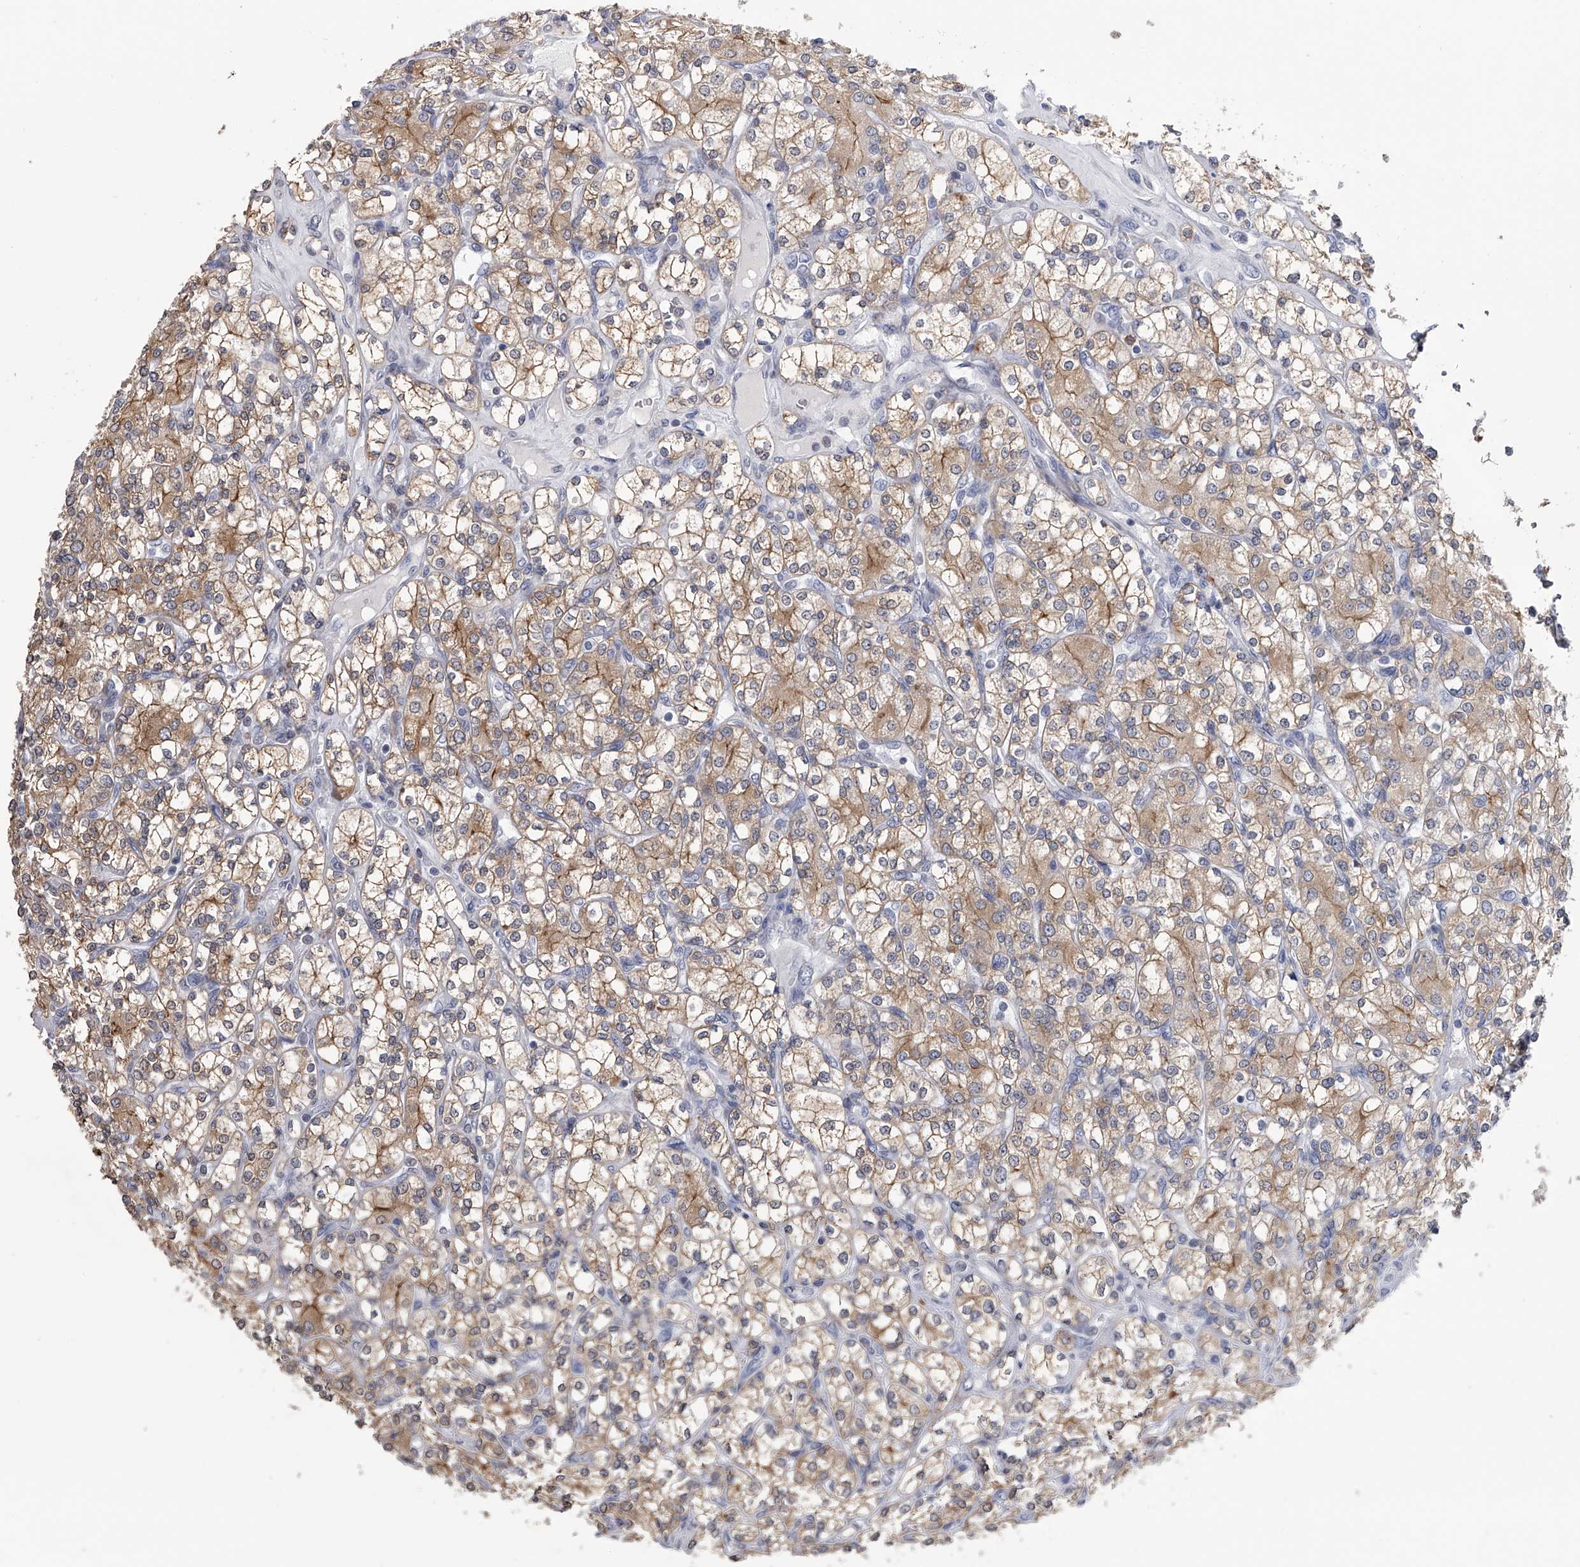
{"staining": {"intensity": "moderate", "quantity": ">75%", "location": "cytoplasmic/membranous"}, "tissue": "renal cancer", "cell_type": "Tumor cells", "image_type": "cancer", "snomed": [{"axis": "morphology", "description": "Adenocarcinoma, NOS"}, {"axis": "topography", "description": "Kidney"}], "caption": "The micrograph reveals immunohistochemical staining of adenocarcinoma (renal). There is moderate cytoplasmic/membranous expression is seen in approximately >75% of tumor cells.", "gene": "TASP1", "patient": {"sex": "male", "age": 77}}